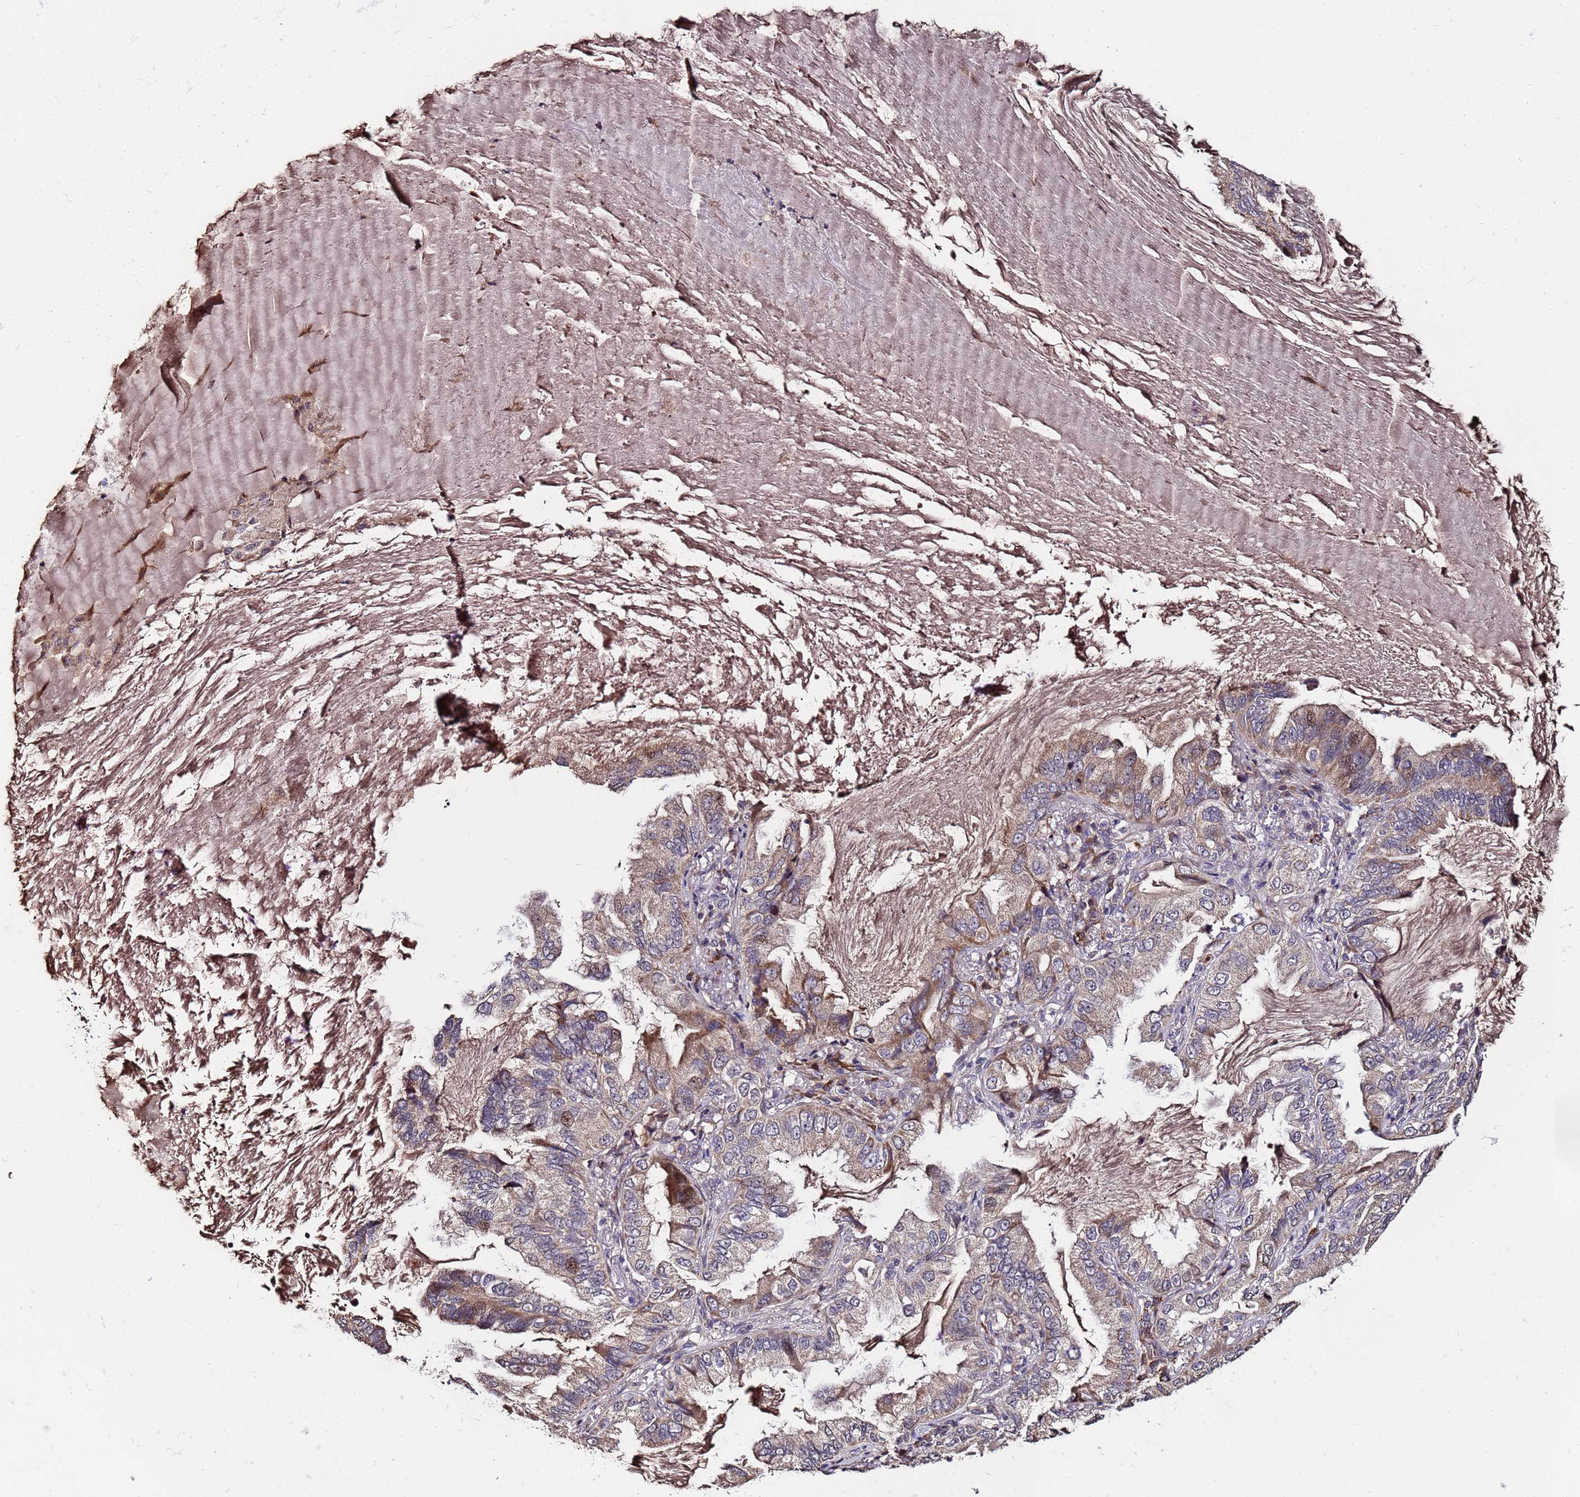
{"staining": {"intensity": "moderate", "quantity": "<25%", "location": "cytoplasmic/membranous,nuclear"}, "tissue": "lung cancer", "cell_type": "Tumor cells", "image_type": "cancer", "snomed": [{"axis": "morphology", "description": "Adenocarcinoma, NOS"}, {"axis": "topography", "description": "Lung"}], "caption": "Immunohistochemistry (IHC) micrograph of neoplastic tissue: lung cancer stained using IHC reveals low levels of moderate protein expression localized specifically in the cytoplasmic/membranous and nuclear of tumor cells, appearing as a cytoplasmic/membranous and nuclear brown color.", "gene": "WNK4", "patient": {"sex": "female", "age": 69}}